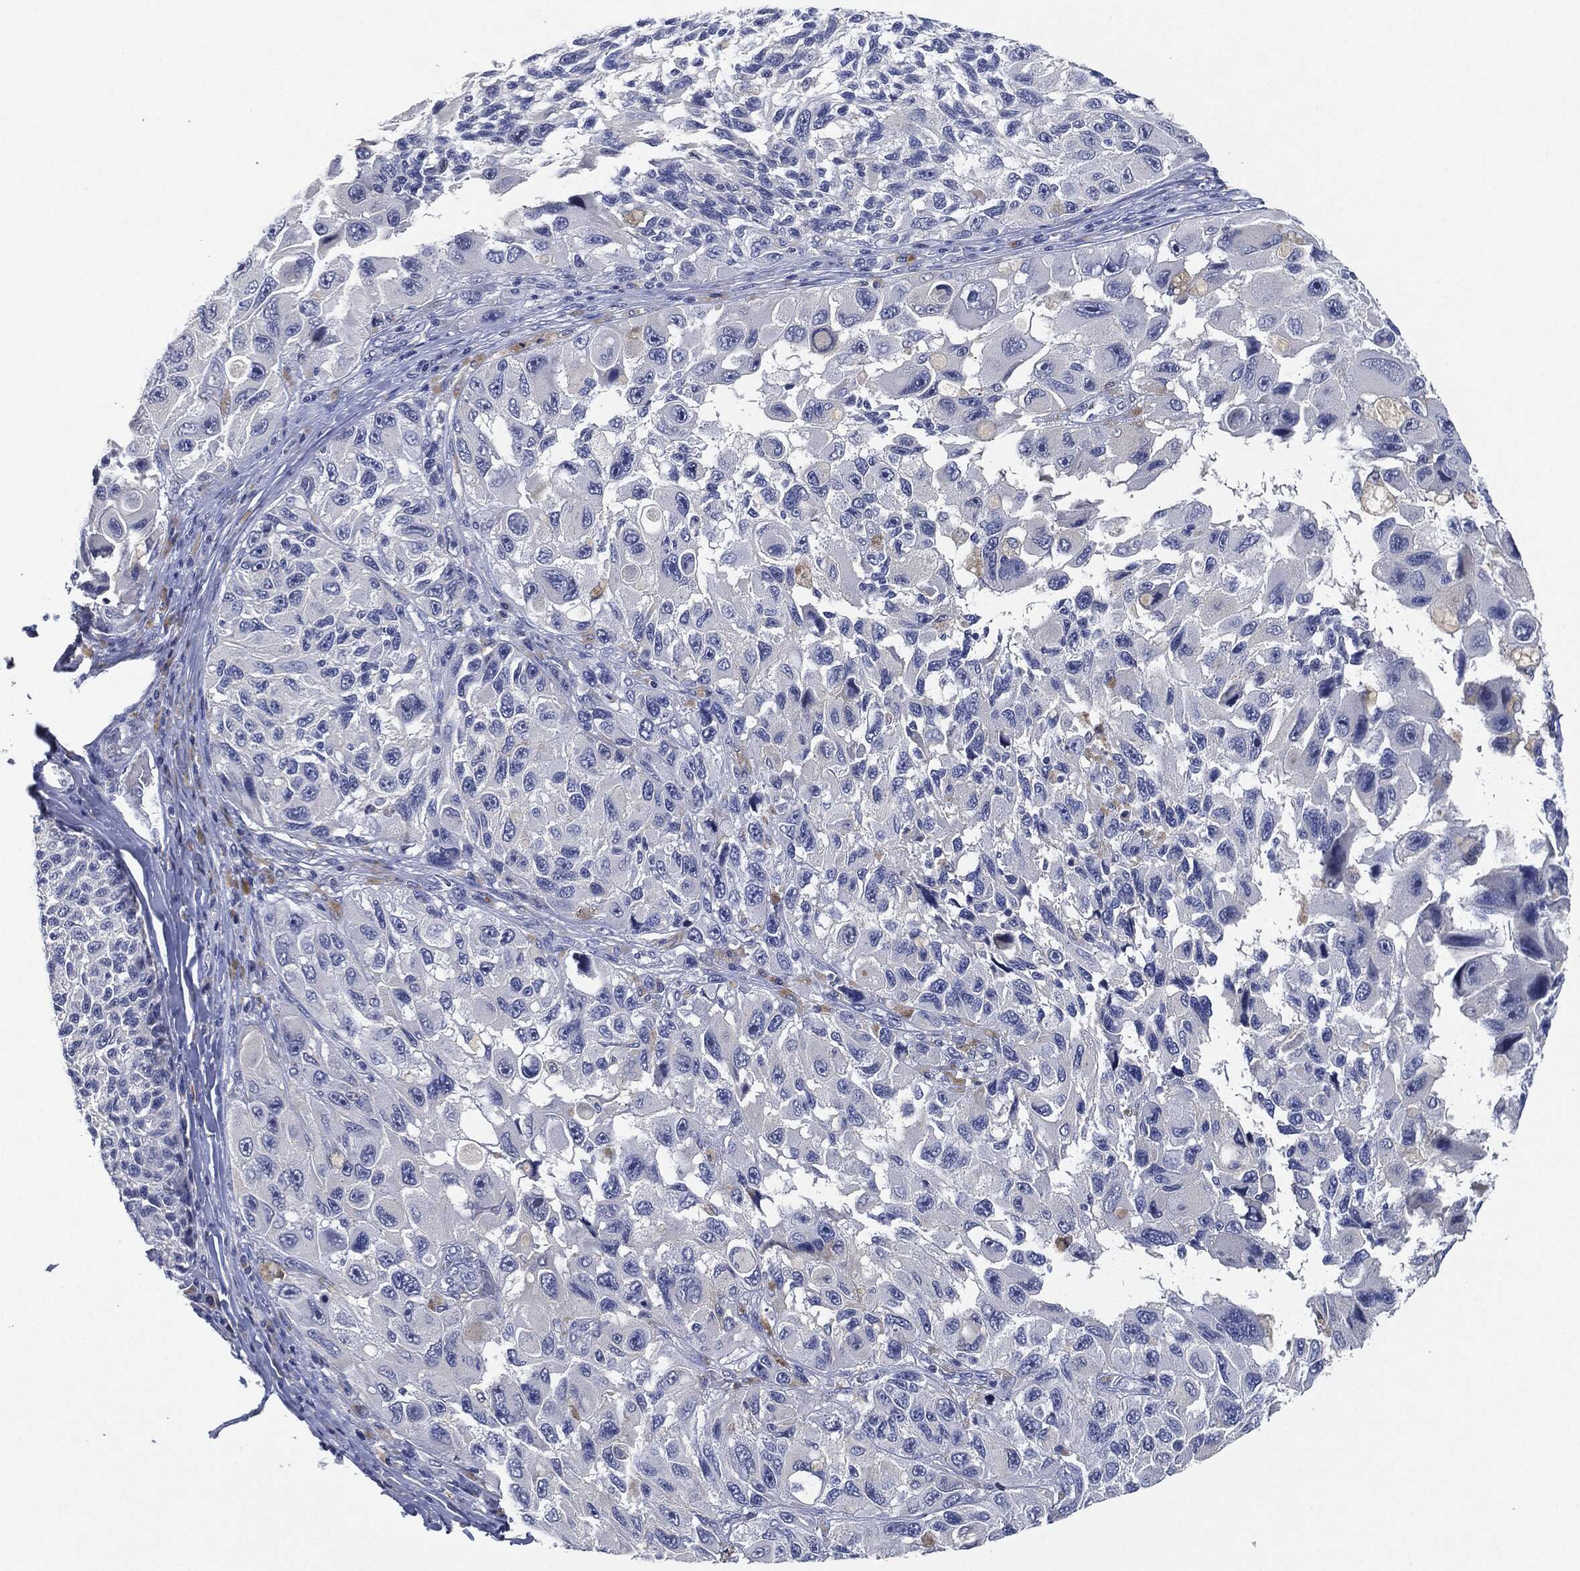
{"staining": {"intensity": "negative", "quantity": "none", "location": "none"}, "tissue": "melanoma", "cell_type": "Tumor cells", "image_type": "cancer", "snomed": [{"axis": "morphology", "description": "Malignant melanoma, NOS"}, {"axis": "topography", "description": "Skin"}], "caption": "There is no significant staining in tumor cells of melanoma.", "gene": "NTRK1", "patient": {"sex": "female", "age": 73}}